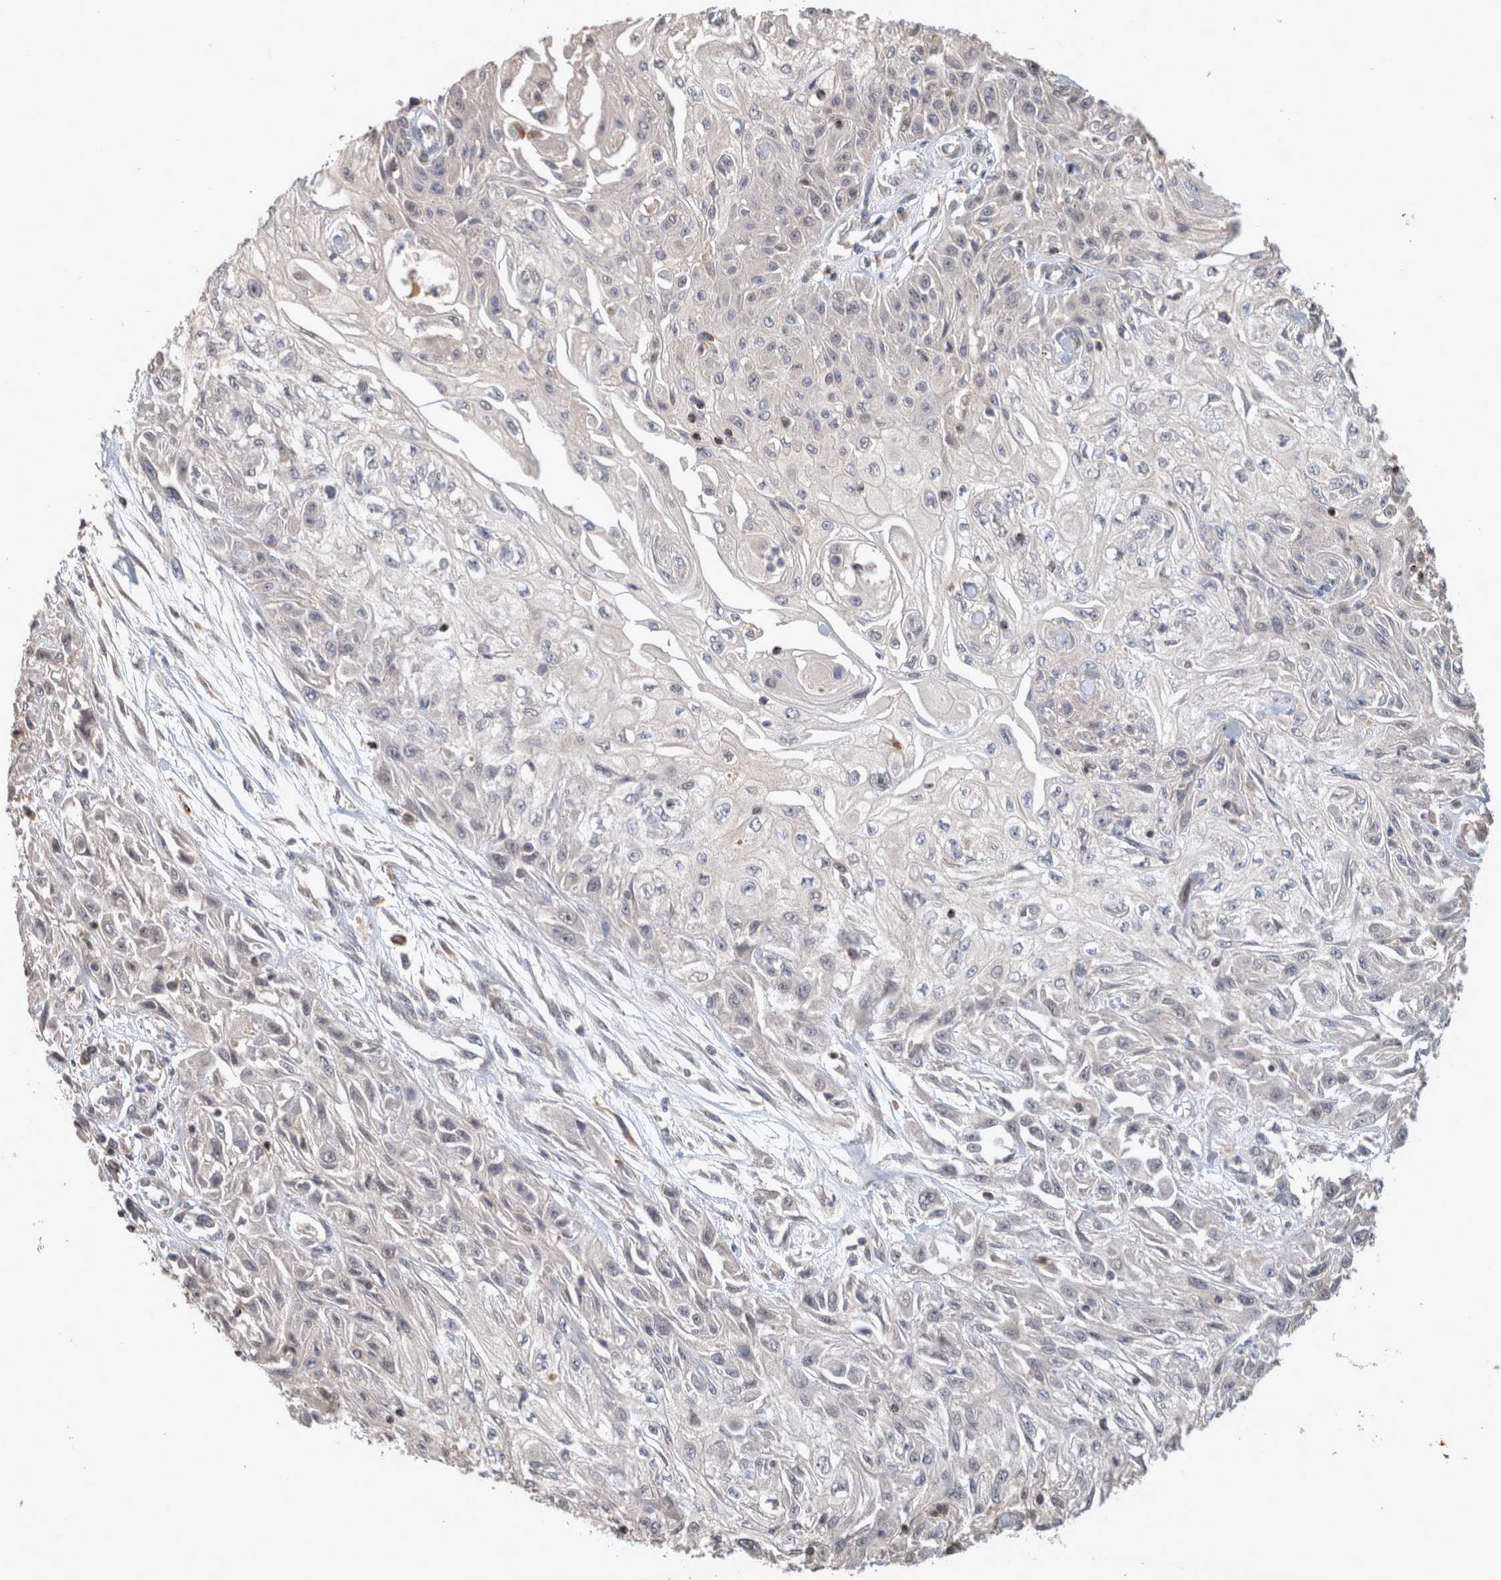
{"staining": {"intensity": "negative", "quantity": "none", "location": "none"}, "tissue": "skin cancer", "cell_type": "Tumor cells", "image_type": "cancer", "snomed": [{"axis": "morphology", "description": "Squamous cell carcinoma, NOS"}, {"axis": "morphology", "description": "Squamous cell carcinoma, metastatic, NOS"}, {"axis": "topography", "description": "Skin"}, {"axis": "topography", "description": "Lymph node"}], "caption": "Tumor cells are negative for brown protein staining in skin cancer (metastatic squamous cell carcinoma).", "gene": "SERAC1", "patient": {"sex": "male", "age": 75}}